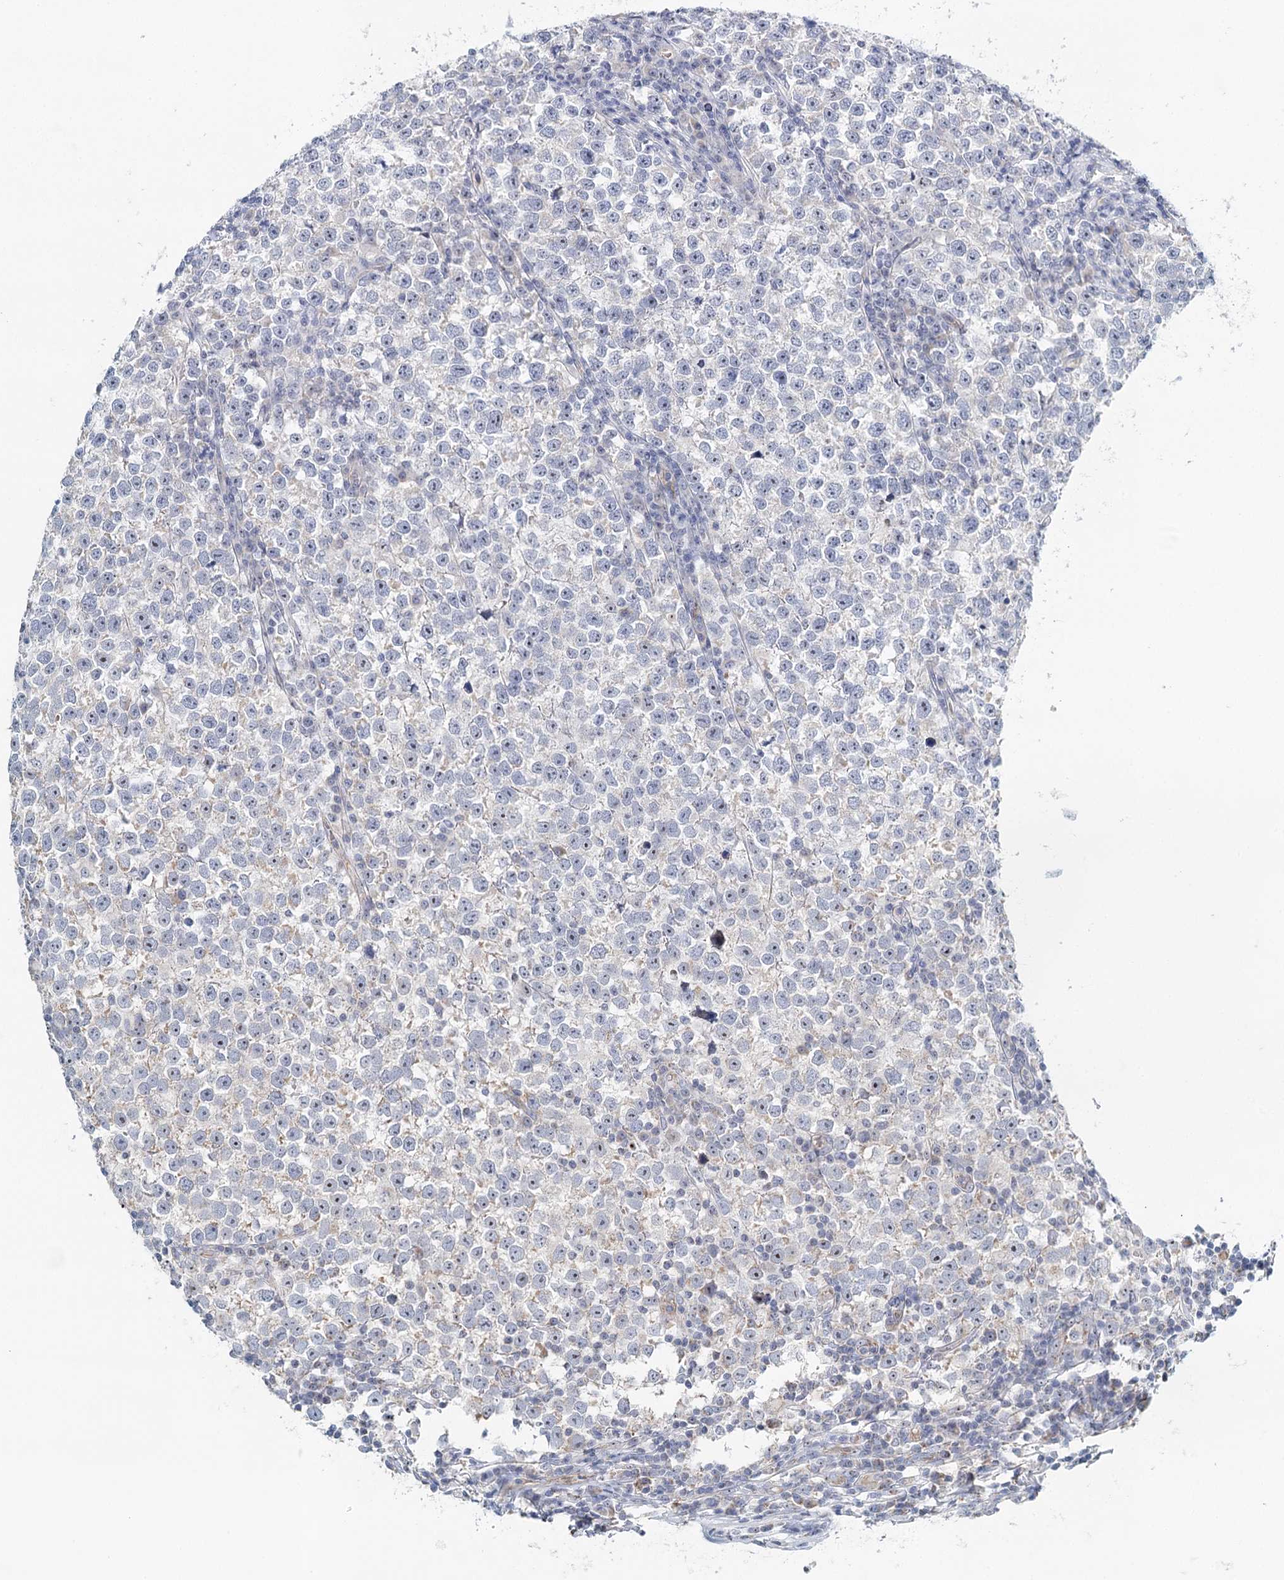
{"staining": {"intensity": "weak", "quantity": "<25%", "location": "cytoplasmic/membranous"}, "tissue": "testis cancer", "cell_type": "Tumor cells", "image_type": "cancer", "snomed": [{"axis": "morphology", "description": "Normal tissue, NOS"}, {"axis": "morphology", "description": "Seminoma, NOS"}, {"axis": "topography", "description": "Testis"}], "caption": "This is an immunohistochemistry (IHC) image of testis seminoma. There is no staining in tumor cells.", "gene": "RBM43", "patient": {"sex": "male", "age": 43}}